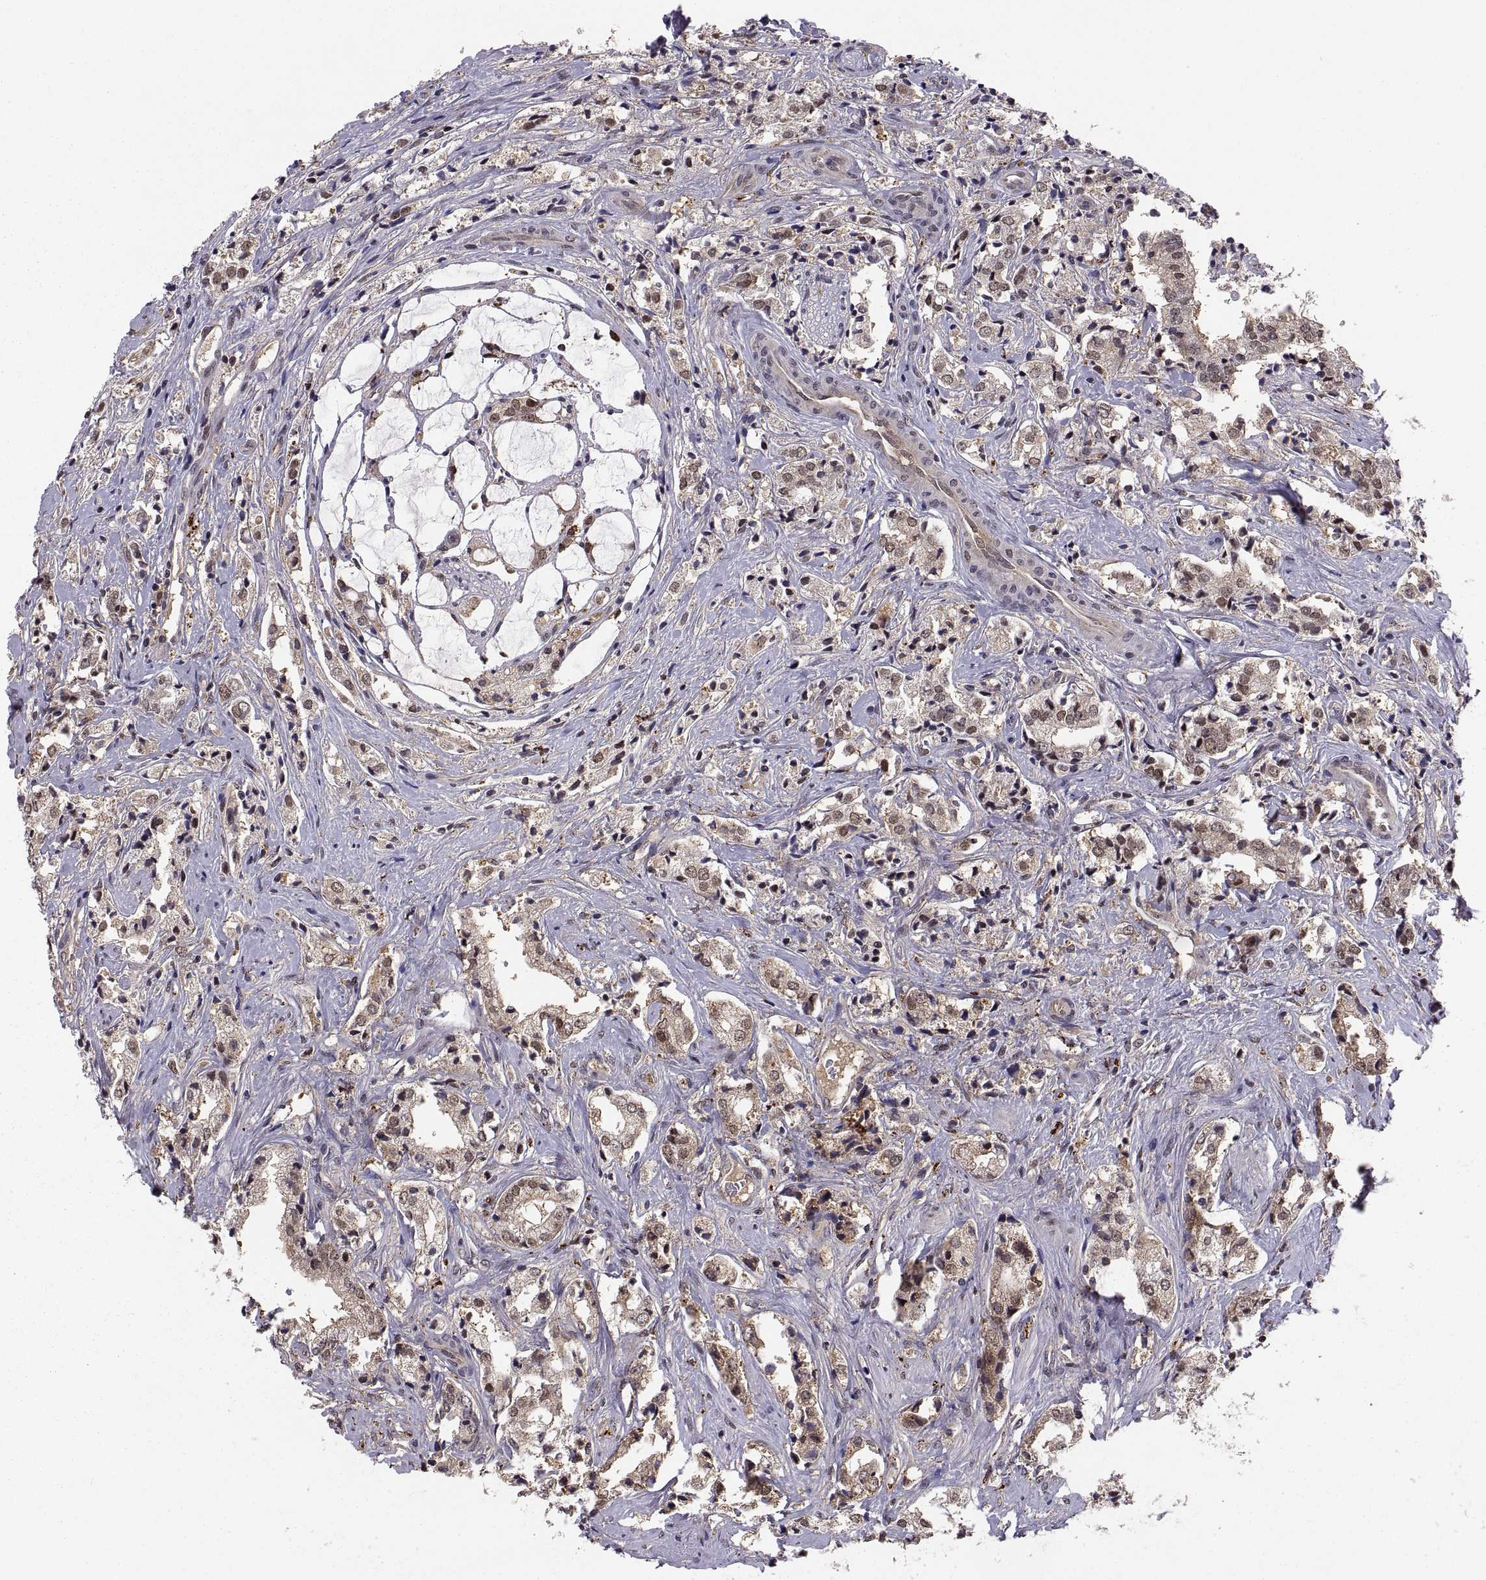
{"staining": {"intensity": "weak", "quantity": ">75%", "location": "cytoplasmic/membranous,nuclear"}, "tissue": "prostate cancer", "cell_type": "Tumor cells", "image_type": "cancer", "snomed": [{"axis": "morphology", "description": "Adenocarcinoma, NOS"}, {"axis": "topography", "description": "Prostate"}], "caption": "Tumor cells exhibit weak cytoplasmic/membranous and nuclear positivity in approximately >75% of cells in adenocarcinoma (prostate). The staining is performed using DAB (3,3'-diaminobenzidine) brown chromogen to label protein expression. The nuclei are counter-stained blue using hematoxylin.", "gene": "PSMC2", "patient": {"sex": "male", "age": 66}}